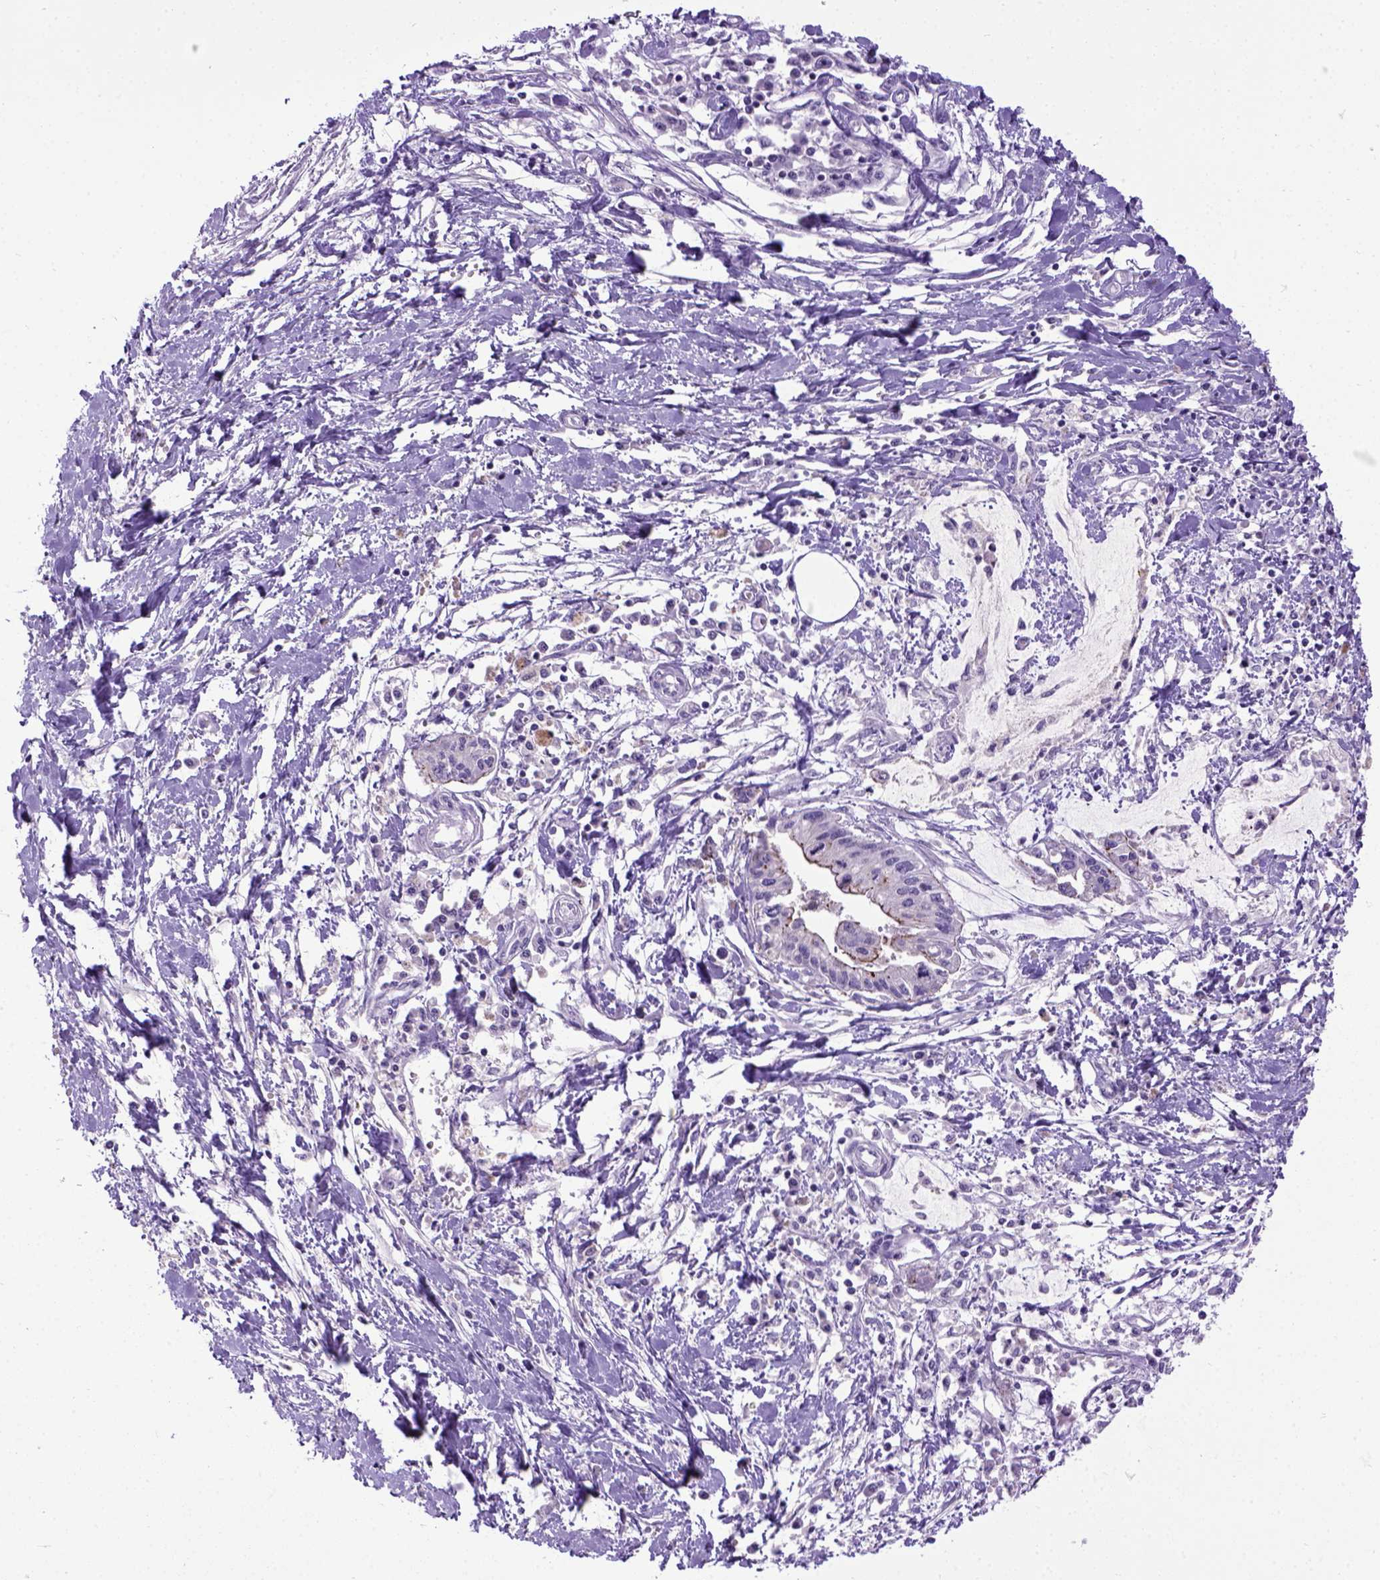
{"staining": {"intensity": "strong", "quantity": "<25%", "location": "cytoplasmic/membranous"}, "tissue": "pancreatic cancer", "cell_type": "Tumor cells", "image_type": "cancer", "snomed": [{"axis": "morphology", "description": "Adenocarcinoma, NOS"}, {"axis": "topography", "description": "Pancreas"}], "caption": "Tumor cells reveal strong cytoplasmic/membranous positivity in about <25% of cells in pancreatic adenocarcinoma.", "gene": "CDH1", "patient": {"sex": "male", "age": 60}}